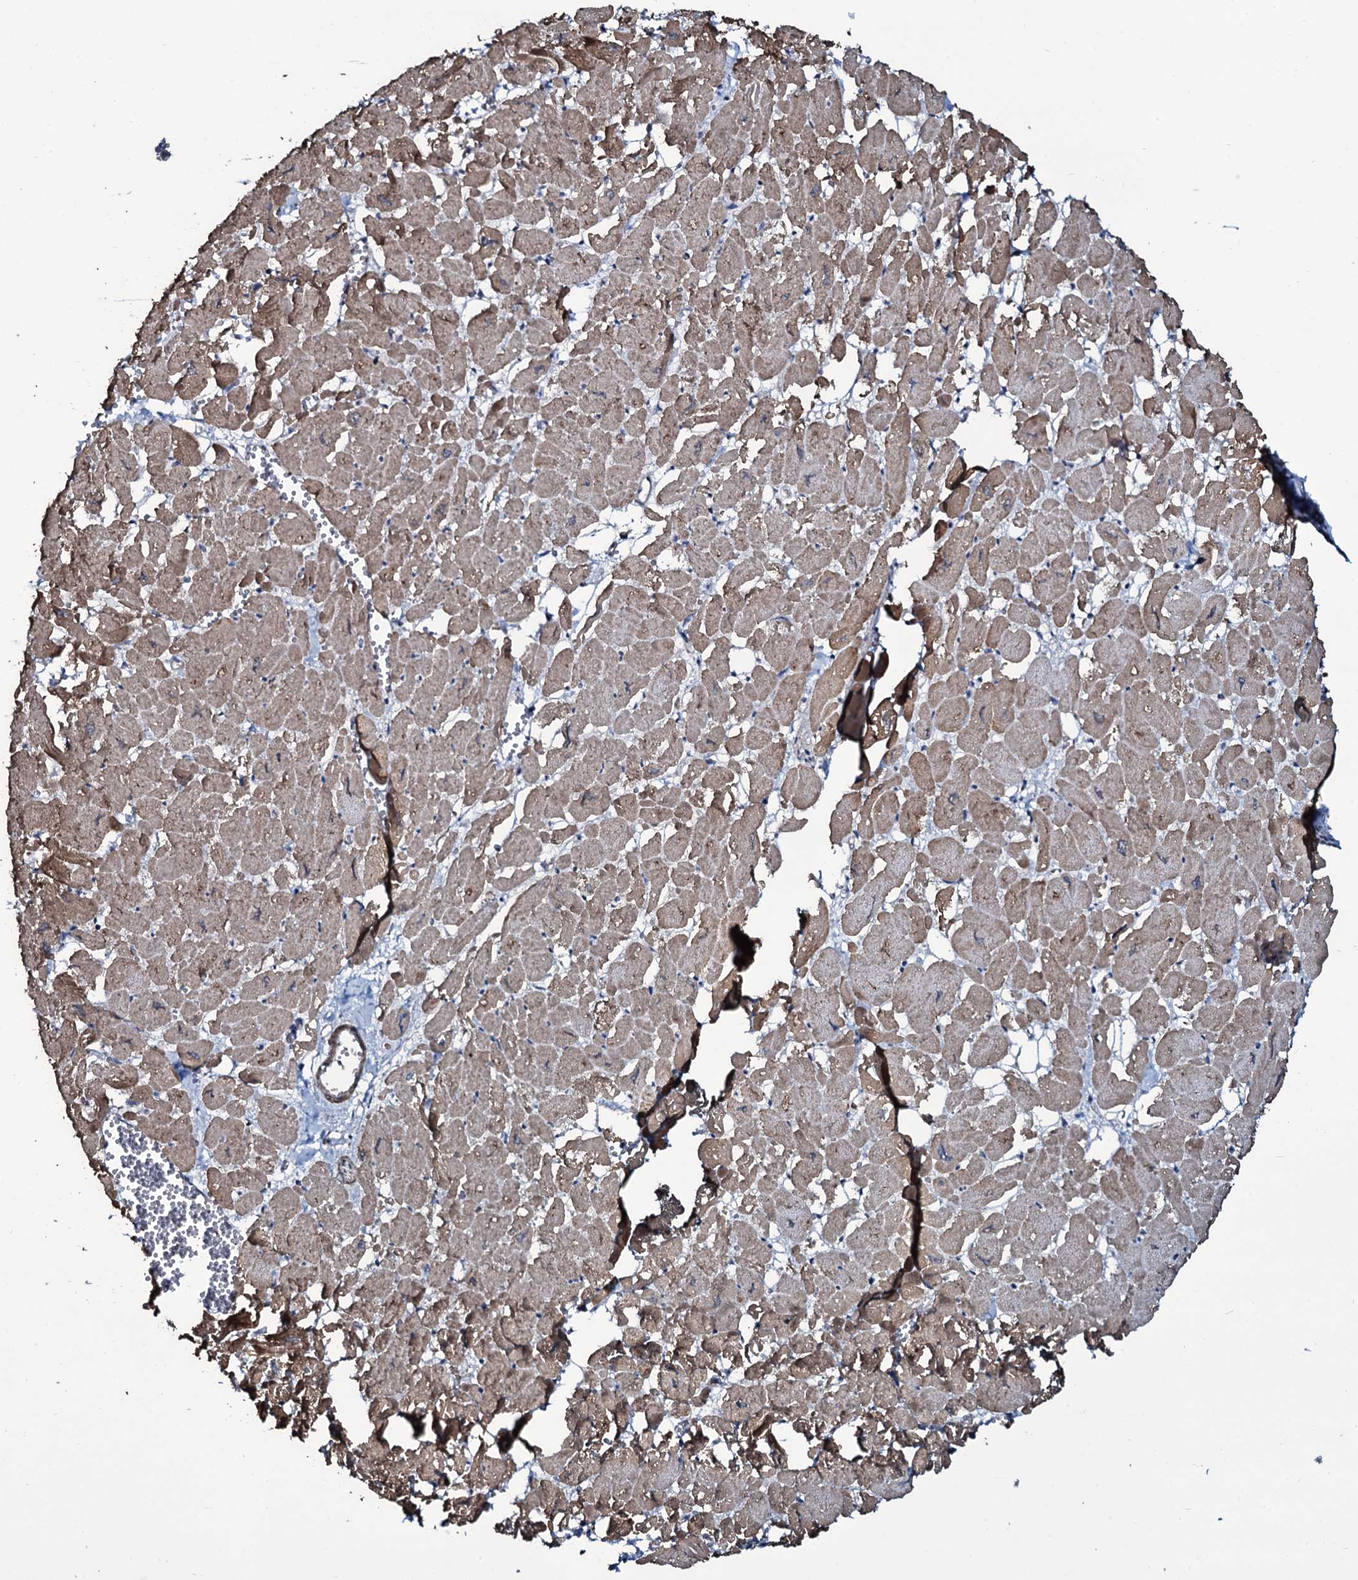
{"staining": {"intensity": "weak", "quantity": ">75%", "location": "cytoplasmic/membranous"}, "tissue": "heart muscle", "cell_type": "Cardiomyocytes", "image_type": "normal", "snomed": [{"axis": "morphology", "description": "Normal tissue, NOS"}, {"axis": "topography", "description": "Heart"}], "caption": "A brown stain labels weak cytoplasmic/membranous expression of a protein in cardiomyocytes of normal heart muscle.", "gene": "WIPF3", "patient": {"sex": "male", "age": 54}}